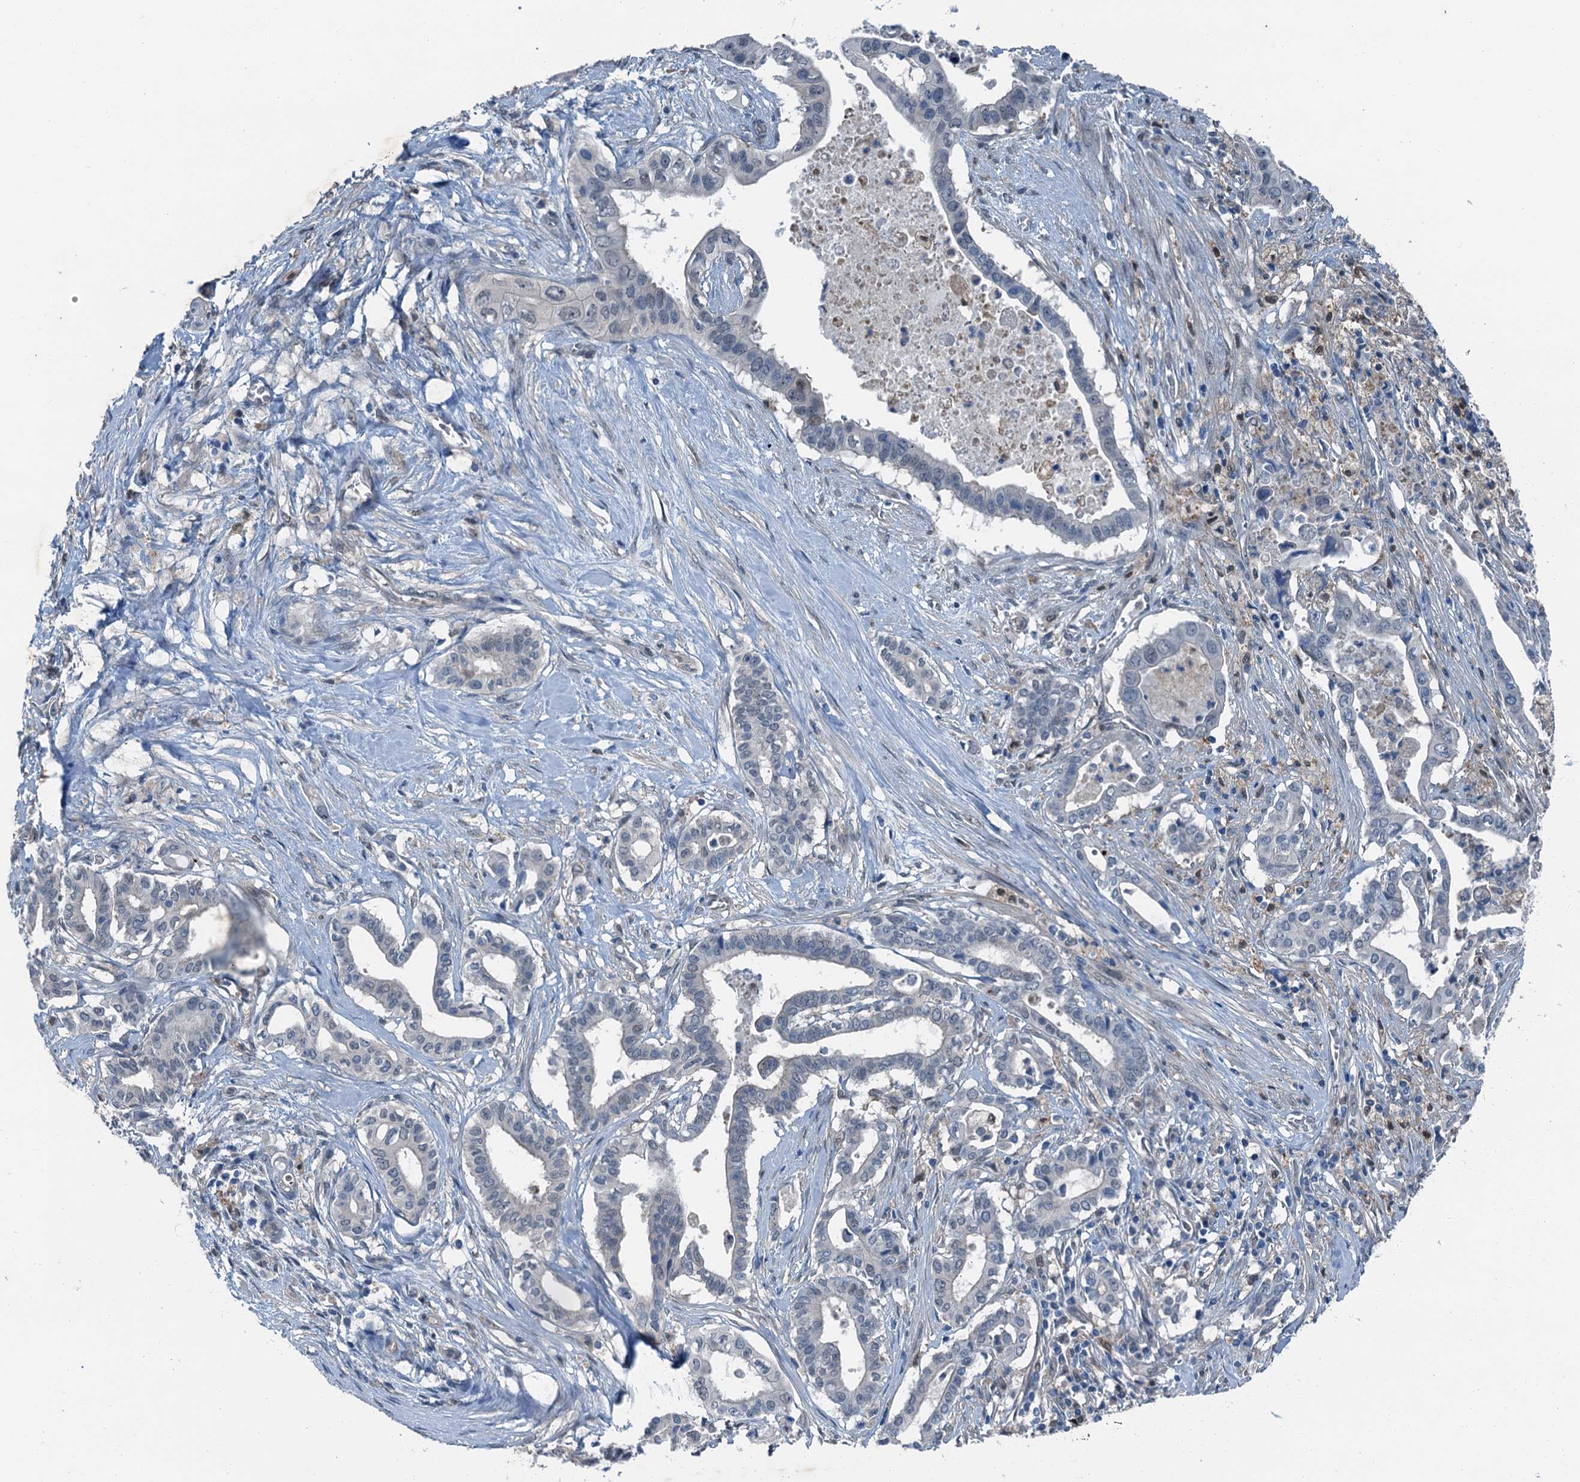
{"staining": {"intensity": "negative", "quantity": "none", "location": "none"}, "tissue": "pancreatic cancer", "cell_type": "Tumor cells", "image_type": "cancer", "snomed": [{"axis": "morphology", "description": "Adenocarcinoma, NOS"}, {"axis": "topography", "description": "Pancreas"}], "caption": "This is an immunohistochemistry histopathology image of human pancreatic cancer (adenocarcinoma). There is no staining in tumor cells.", "gene": "RNH1", "patient": {"sex": "female", "age": 77}}